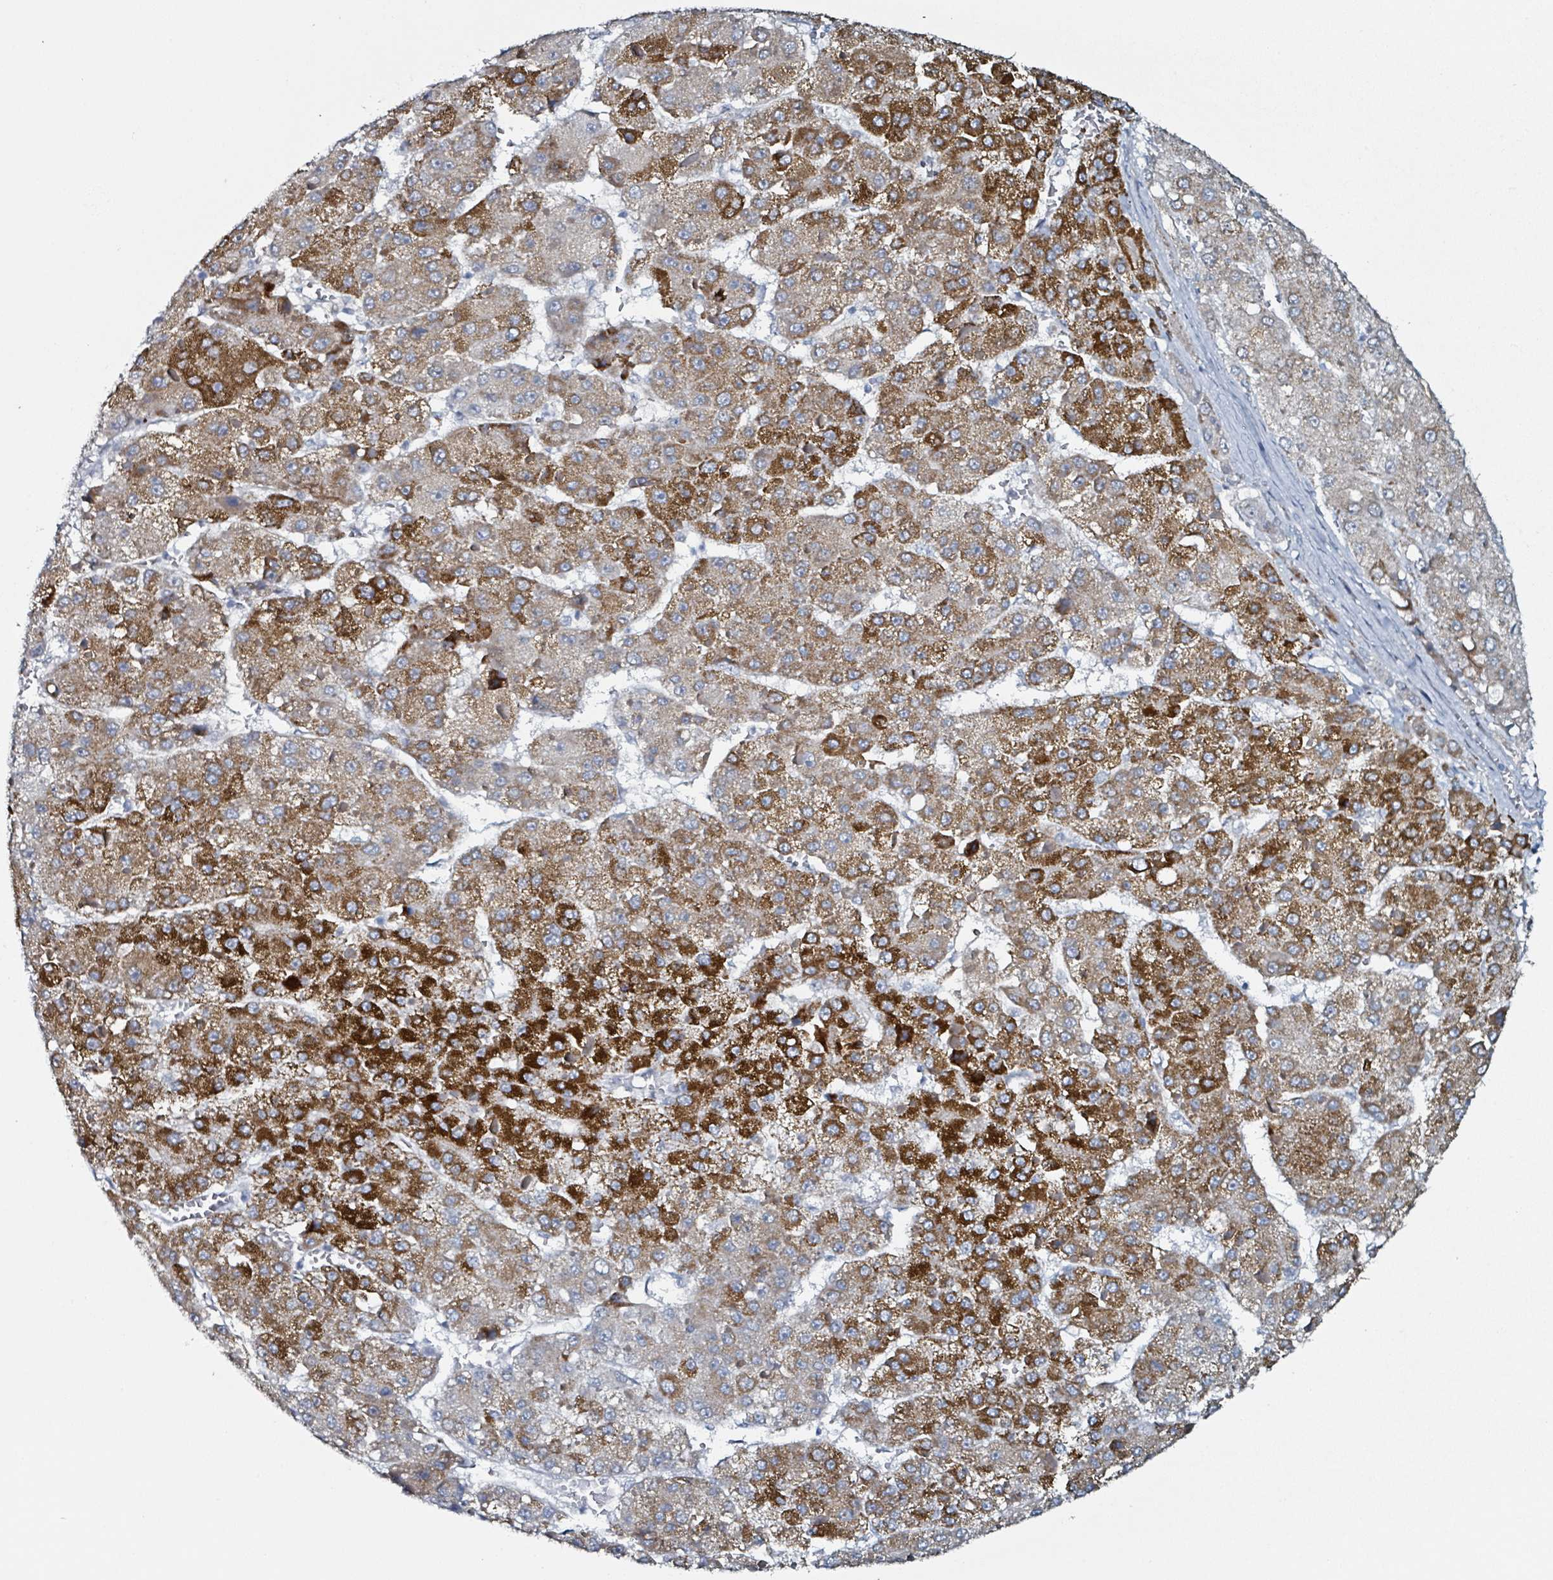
{"staining": {"intensity": "strong", "quantity": "25%-75%", "location": "cytoplasmic/membranous"}, "tissue": "liver cancer", "cell_type": "Tumor cells", "image_type": "cancer", "snomed": [{"axis": "morphology", "description": "Carcinoma, Hepatocellular, NOS"}, {"axis": "topography", "description": "Liver"}], "caption": "Immunohistochemistry (IHC) photomicrograph of neoplastic tissue: liver cancer (hepatocellular carcinoma) stained using immunohistochemistry (IHC) reveals high levels of strong protein expression localized specifically in the cytoplasmic/membranous of tumor cells, appearing as a cytoplasmic/membranous brown color.", "gene": "B3GAT3", "patient": {"sex": "female", "age": 73}}